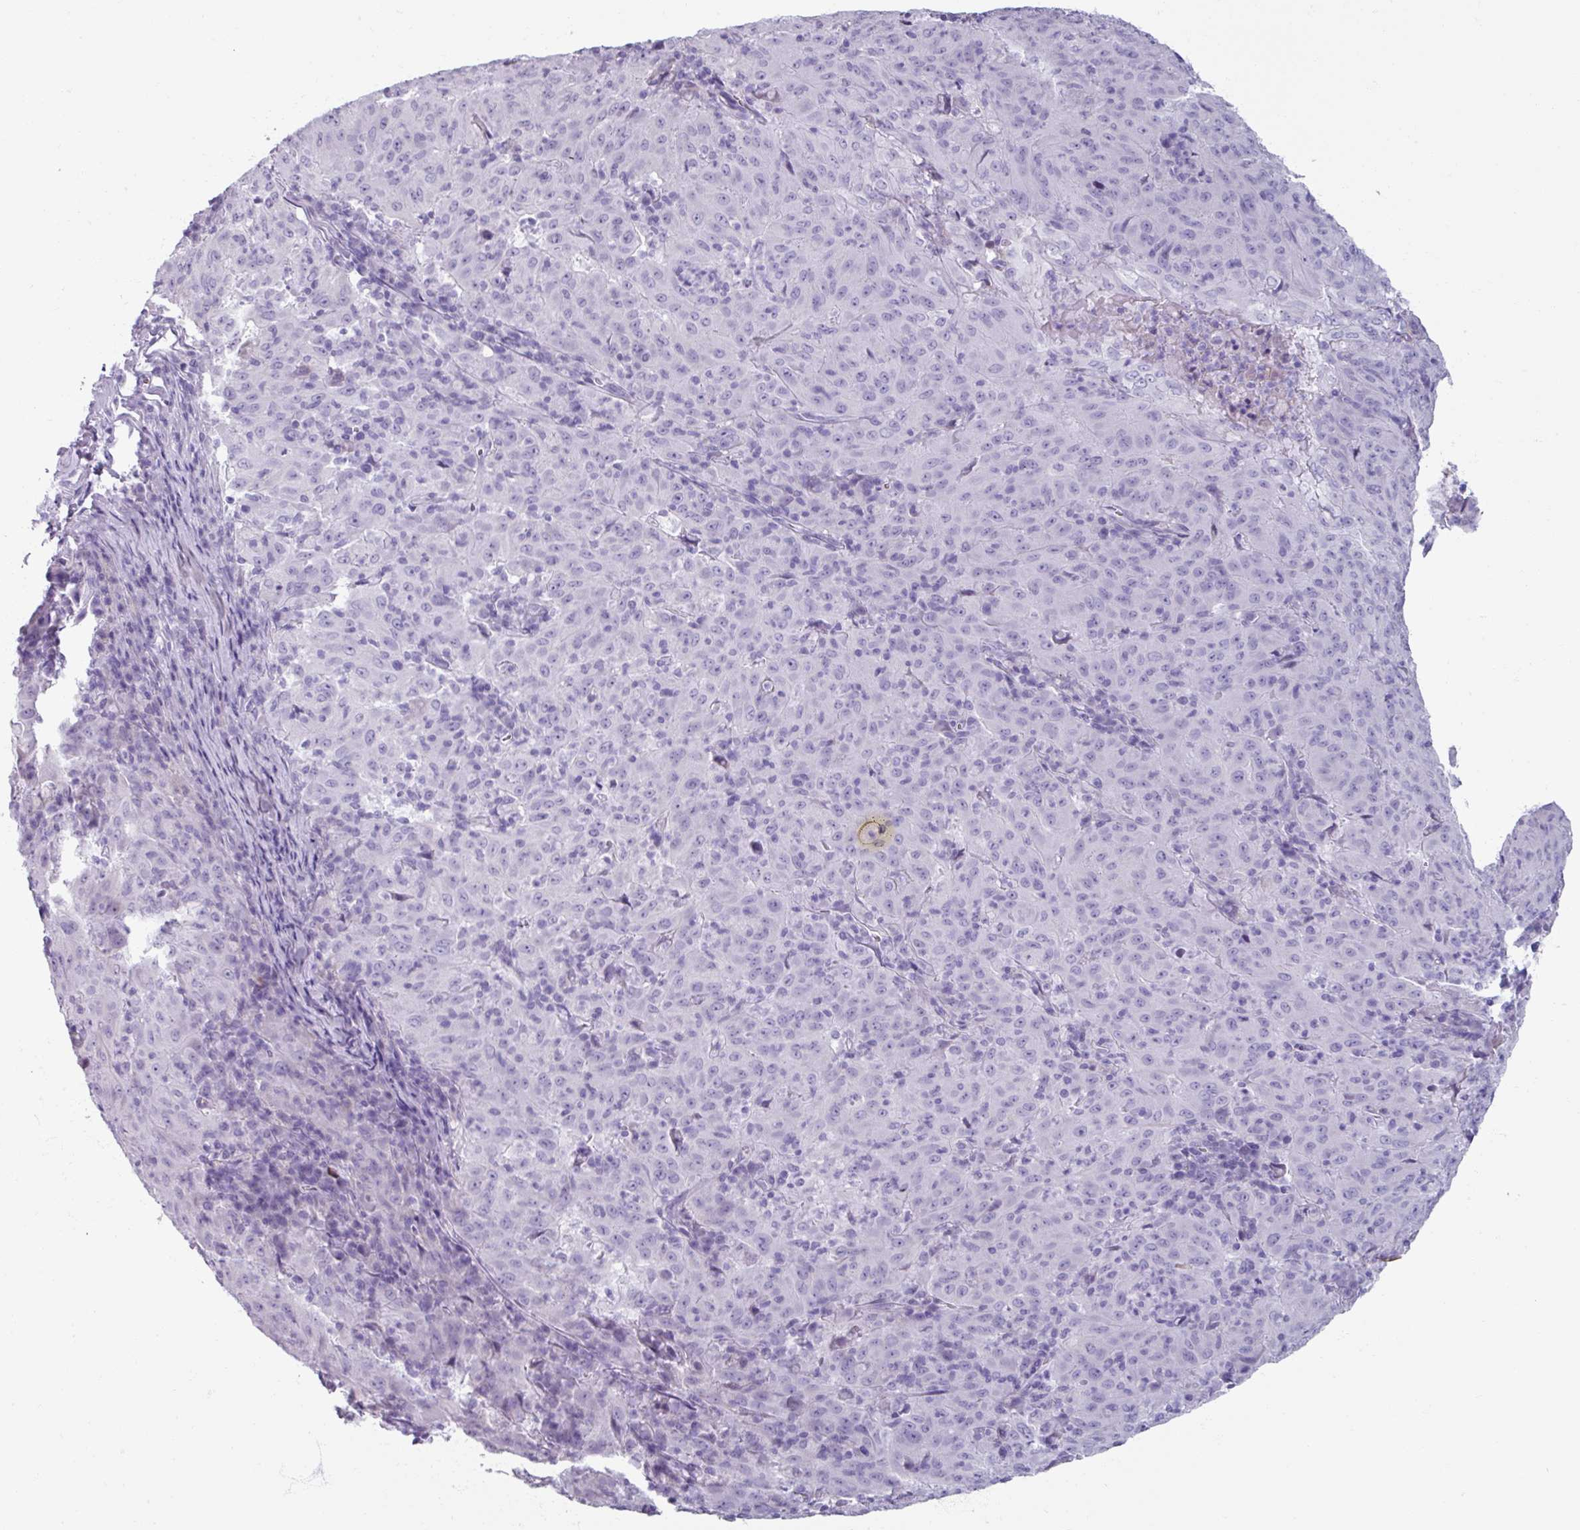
{"staining": {"intensity": "negative", "quantity": "none", "location": "none"}, "tissue": "pancreatic cancer", "cell_type": "Tumor cells", "image_type": "cancer", "snomed": [{"axis": "morphology", "description": "Adenocarcinoma, NOS"}, {"axis": "topography", "description": "Pancreas"}], "caption": "Tumor cells show no significant expression in pancreatic cancer.", "gene": "SPESP1", "patient": {"sex": "male", "age": 63}}